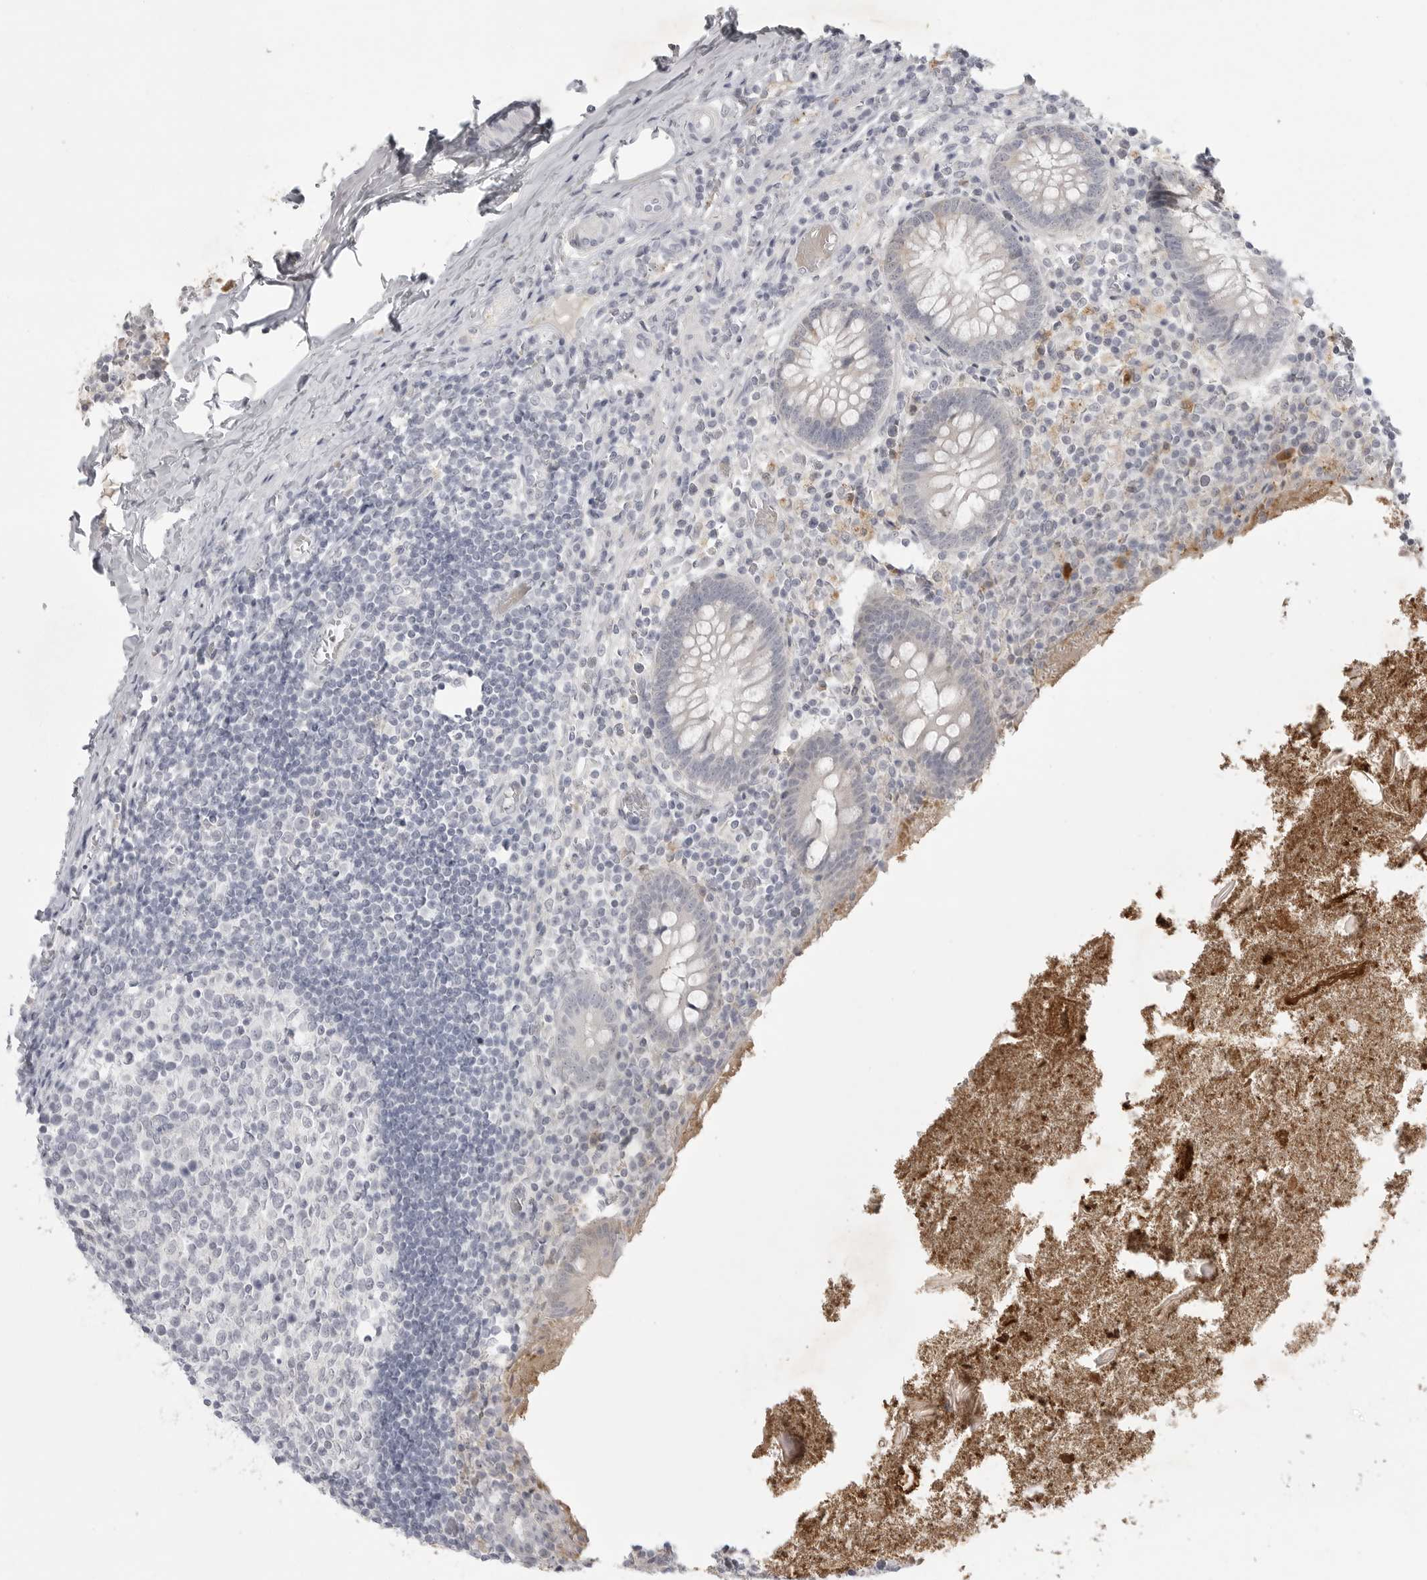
{"staining": {"intensity": "moderate", "quantity": "<25%", "location": "cytoplasmic/membranous"}, "tissue": "appendix", "cell_type": "Glandular cells", "image_type": "normal", "snomed": [{"axis": "morphology", "description": "Normal tissue, NOS"}, {"axis": "topography", "description": "Appendix"}], "caption": "A brown stain labels moderate cytoplasmic/membranous staining of a protein in glandular cells of normal human appendix.", "gene": "TCTN3", "patient": {"sex": "female", "age": 17}}